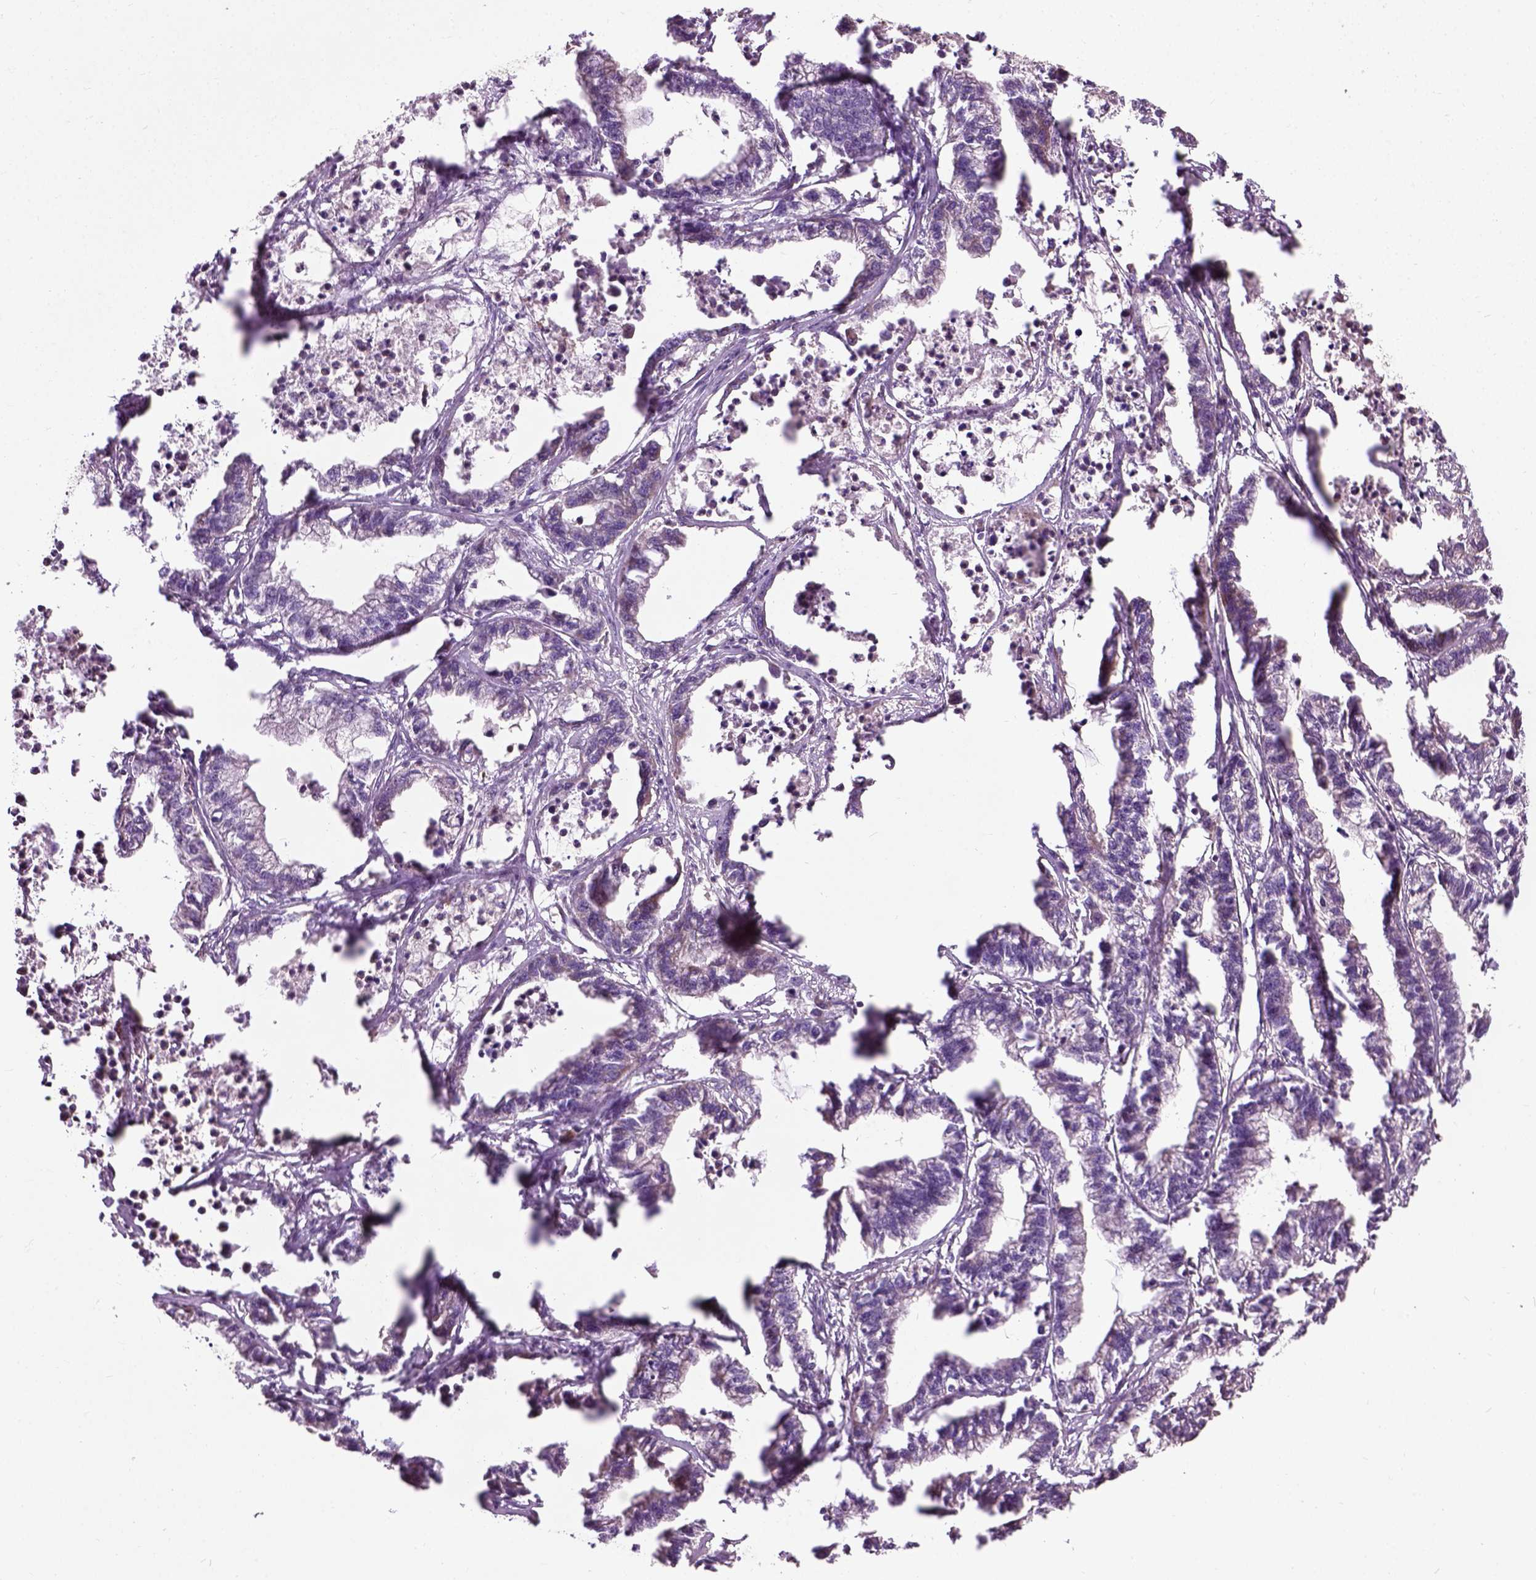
{"staining": {"intensity": "weak", "quantity": "<25%", "location": "cytoplasmic/membranous"}, "tissue": "stomach cancer", "cell_type": "Tumor cells", "image_type": "cancer", "snomed": [{"axis": "morphology", "description": "Adenocarcinoma, NOS"}, {"axis": "topography", "description": "Stomach"}], "caption": "Micrograph shows no protein positivity in tumor cells of adenocarcinoma (stomach) tissue.", "gene": "PKP3", "patient": {"sex": "male", "age": 83}}